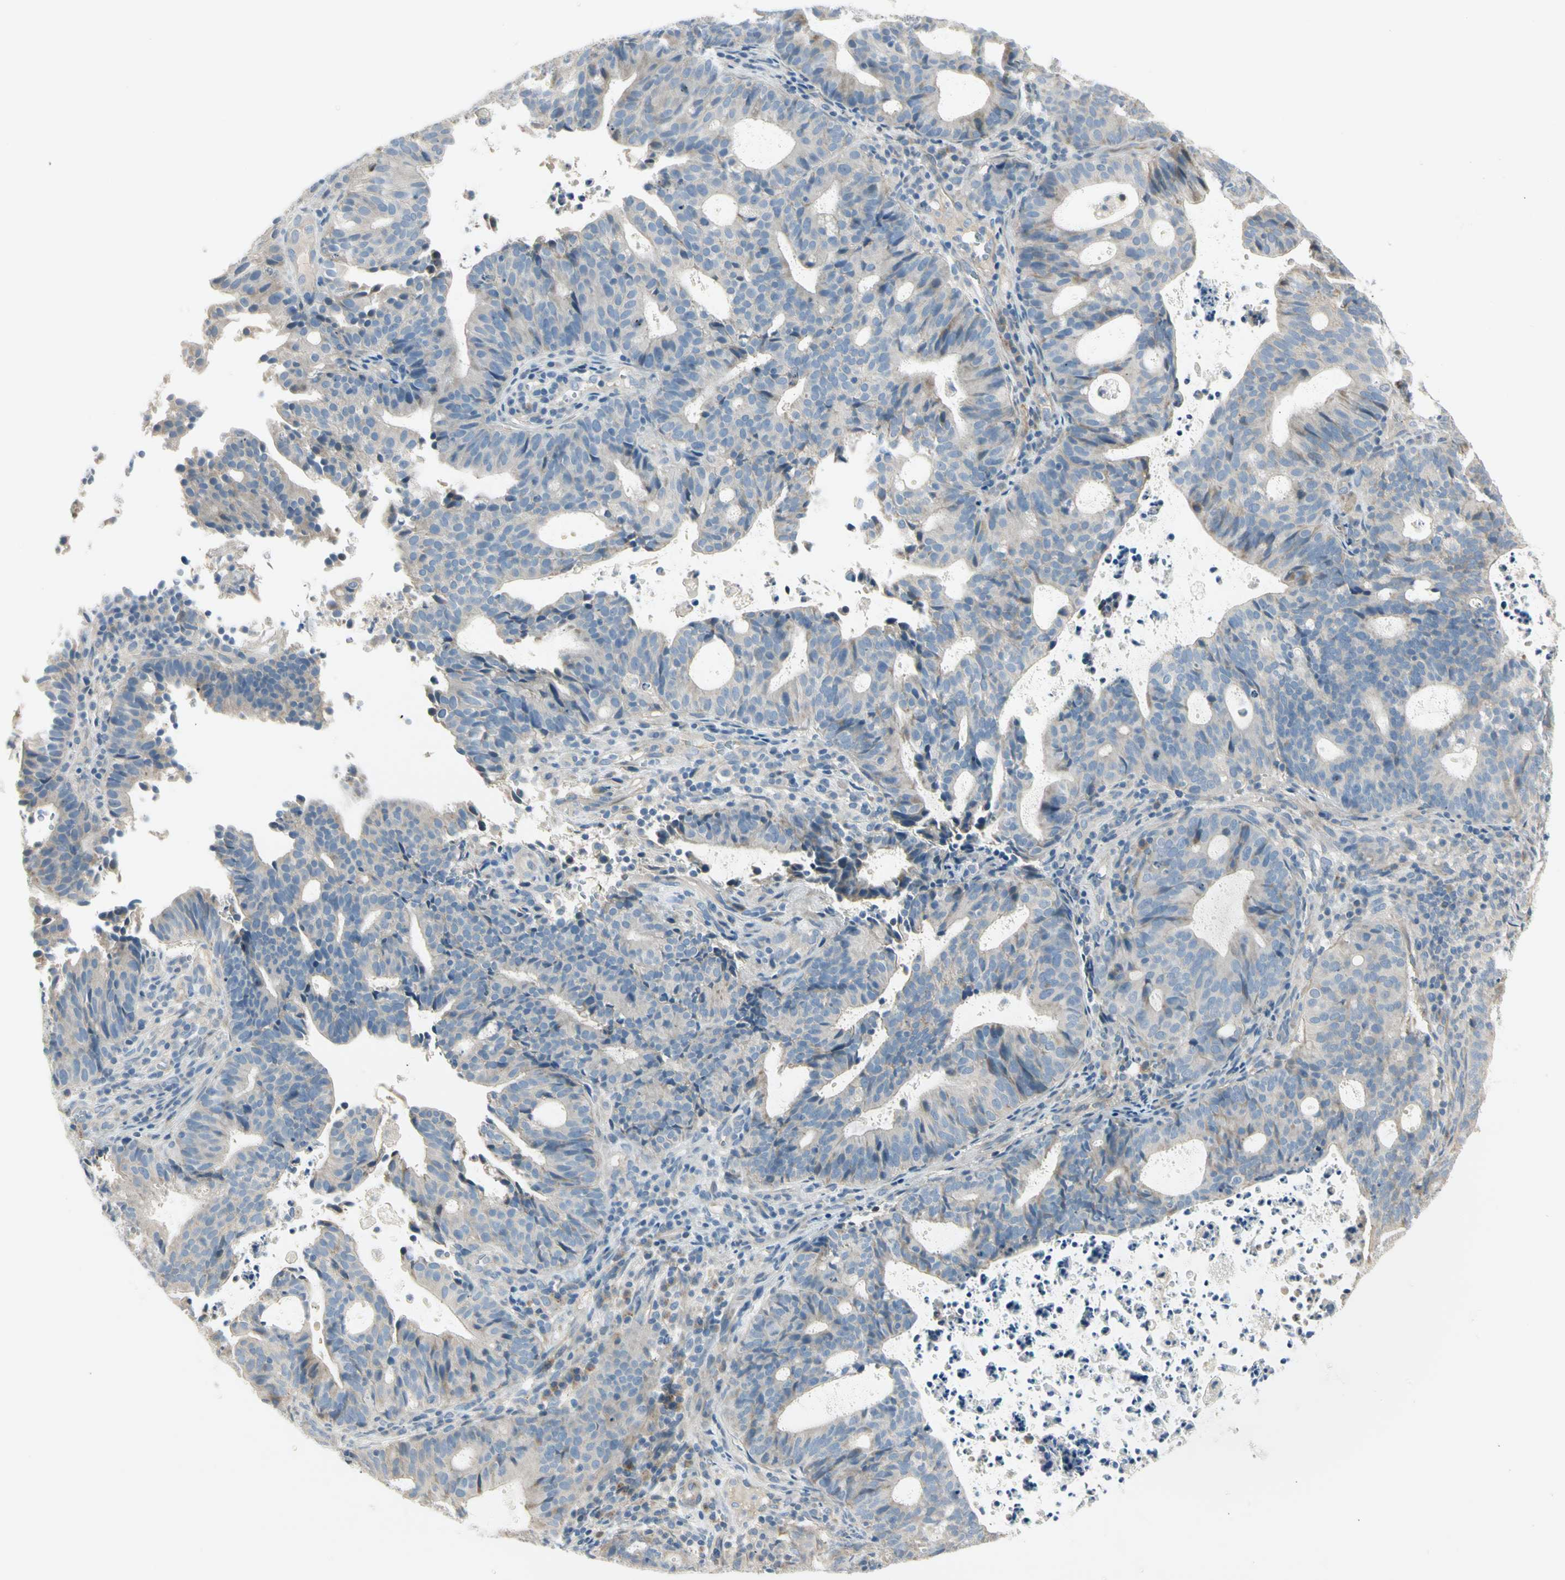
{"staining": {"intensity": "negative", "quantity": "none", "location": "none"}, "tissue": "endometrial cancer", "cell_type": "Tumor cells", "image_type": "cancer", "snomed": [{"axis": "morphology", "description": "Adenocarcinoma, NOS"}, {"axis": "topography", "description": "Uterus"}], "caption": "Immunohistochemical staining of human adenocarcinoma (endometrial) exhibits no significant expression in tumor cells.", "gene": "ADGRA3", "patient": {"sex": "female", "age": 83}}